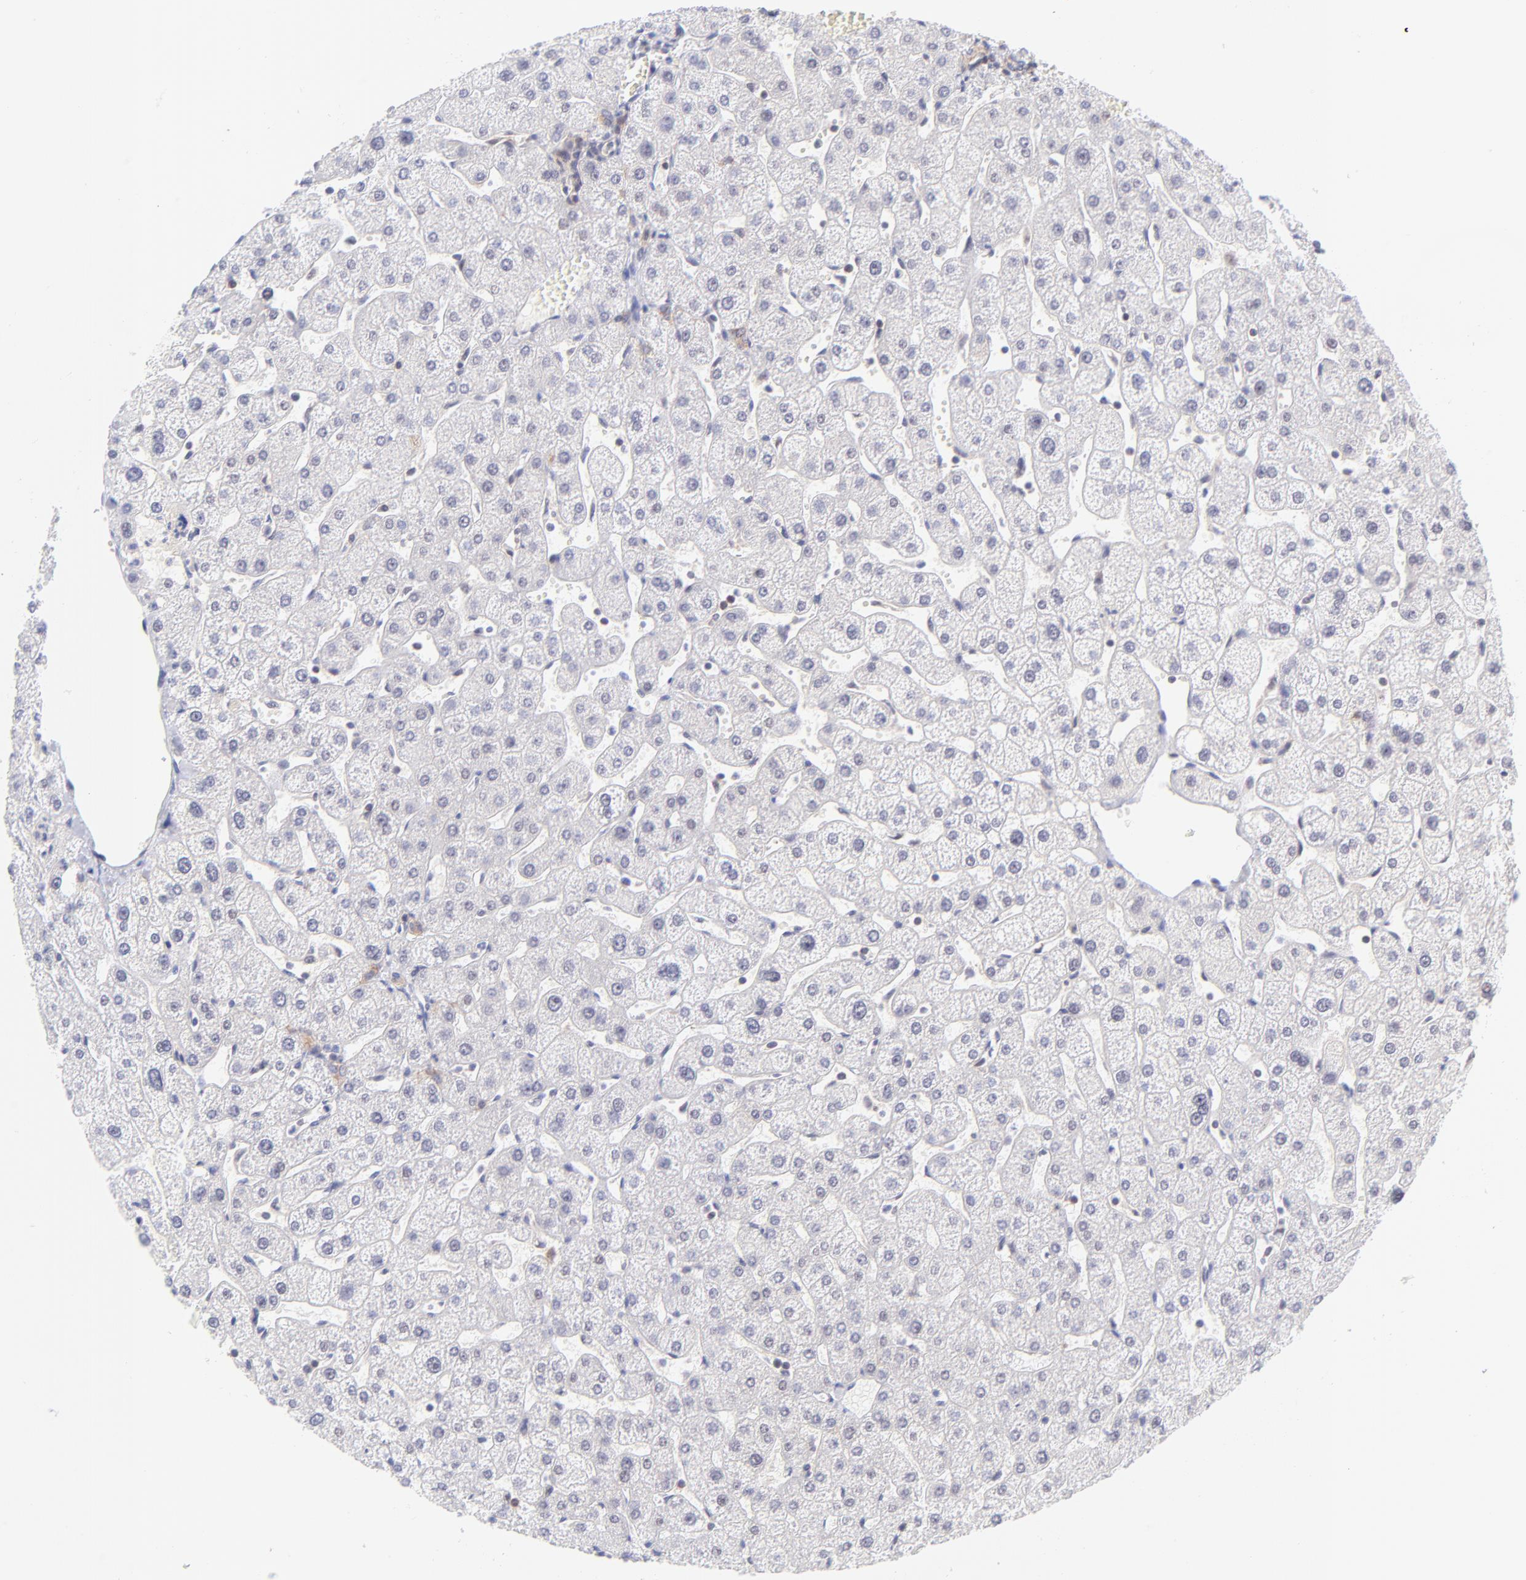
{"staining": {"intensity": "weak", "quantity": ">75%", "location": "cytoplasmic/membranous"}, "tissue": "liver", "cell_type": "Cholangiocytes", "image_type": "normal", "snomed": [{"axis": "morphology", "description": "Normal tissue, NOS"}, {"axis": "topography", "description": "Liver"}], "caption": "Immunohistochemical staining of benign human liver displays >75% levels of weak cytoplasmic/membranous protein expression in approximately >75% of cholangiocytes. (DAB = brown stain, brightfield microscopy at high magnification).", "gene": "PBDC1", "patient": {"sex": "male", "age": 67}}